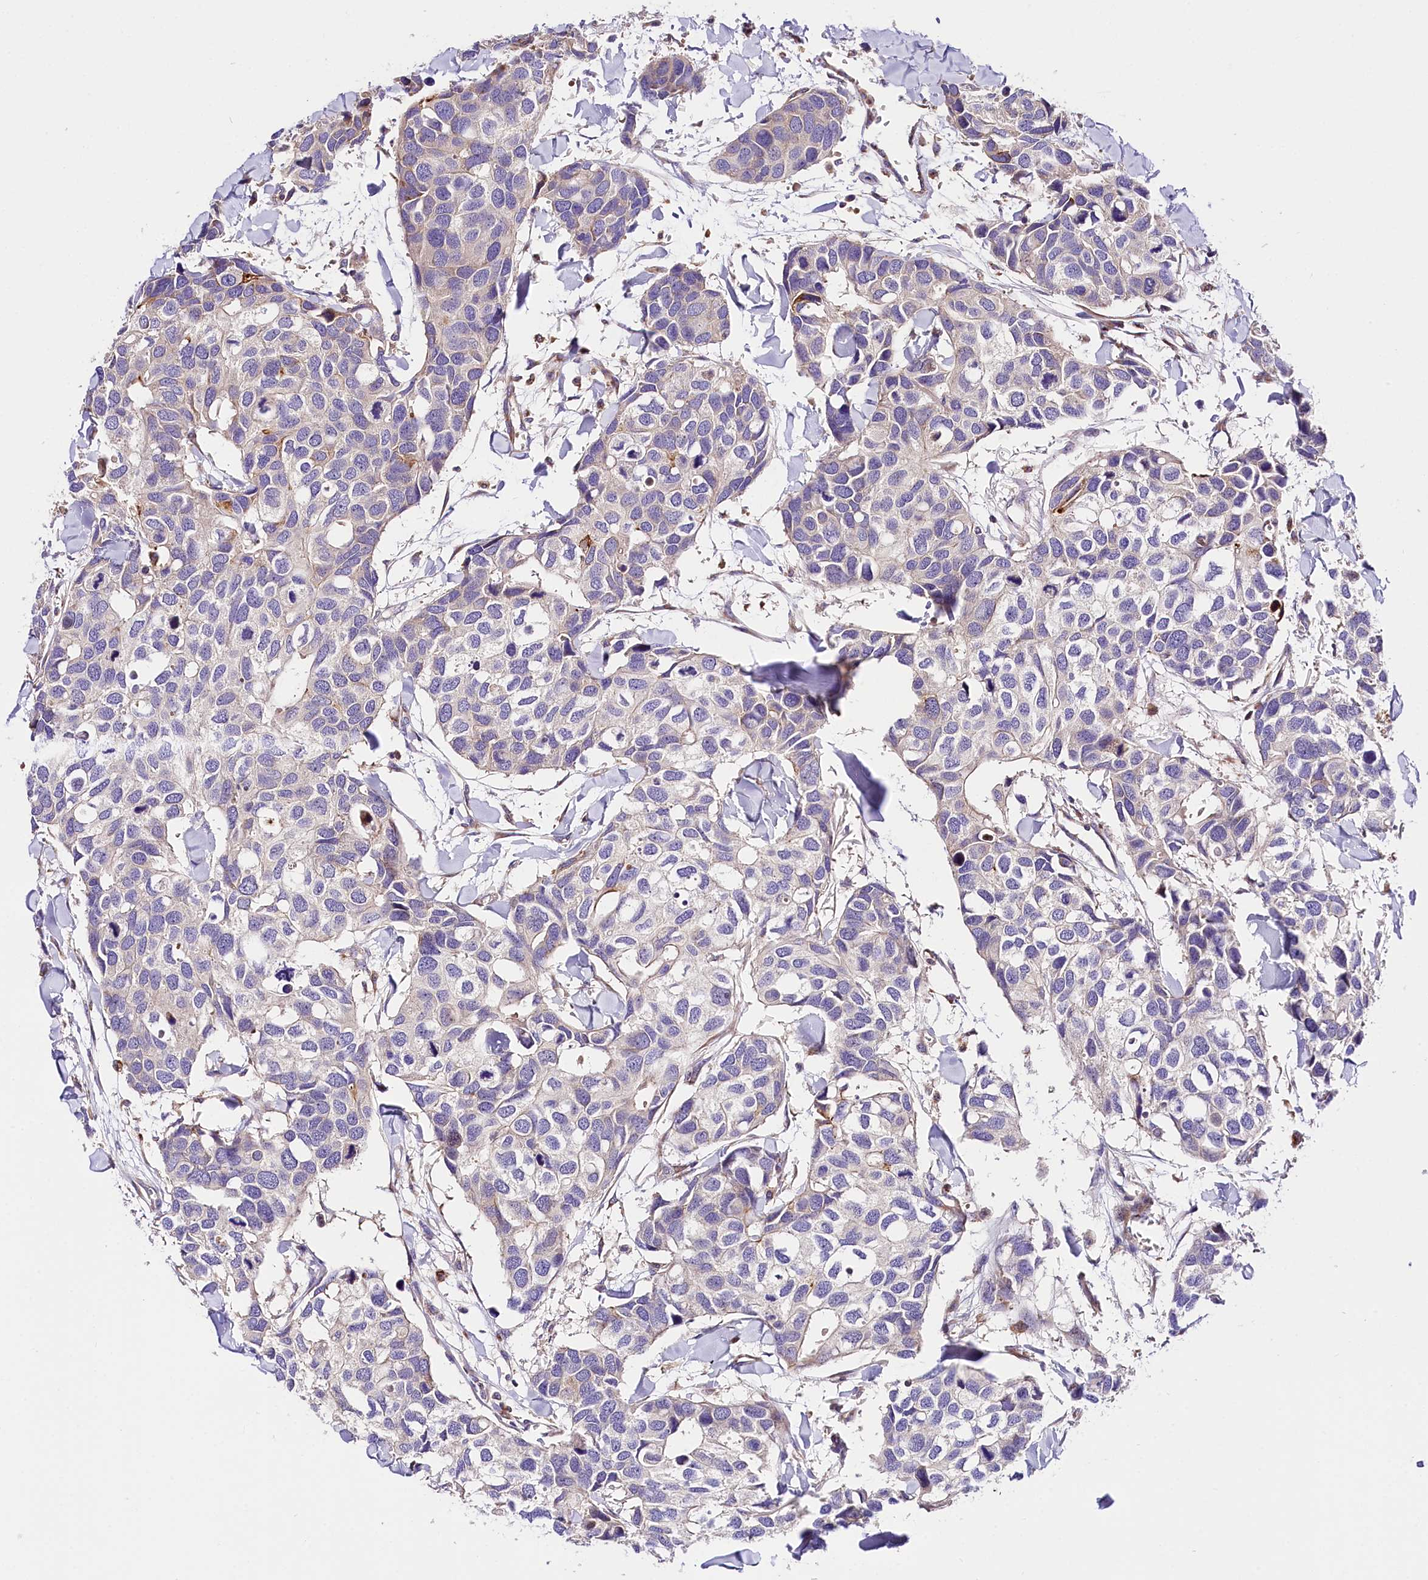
{"staining": {"intensity": "negative", "quantity": "none", "location": "none"}, "tissue": "breast cancer", "cell_type": "Tumor cells", "image_type": "cancer", "snomed": [{"axis": "morphology", "description": "Duct carcinoma"}, {"axis": "topography", "description": "Breast"}], "caption": "This histopathology image is of breast cancer (invasive ductal carcinoma) stained with immunohistochemistry (IHC) to label a protein in brown with the nuclei are counter-stained blue. There is no expression in tumor cells.", "gene": "ARMC6", "patient": {"sex": "female", "age": 83}}